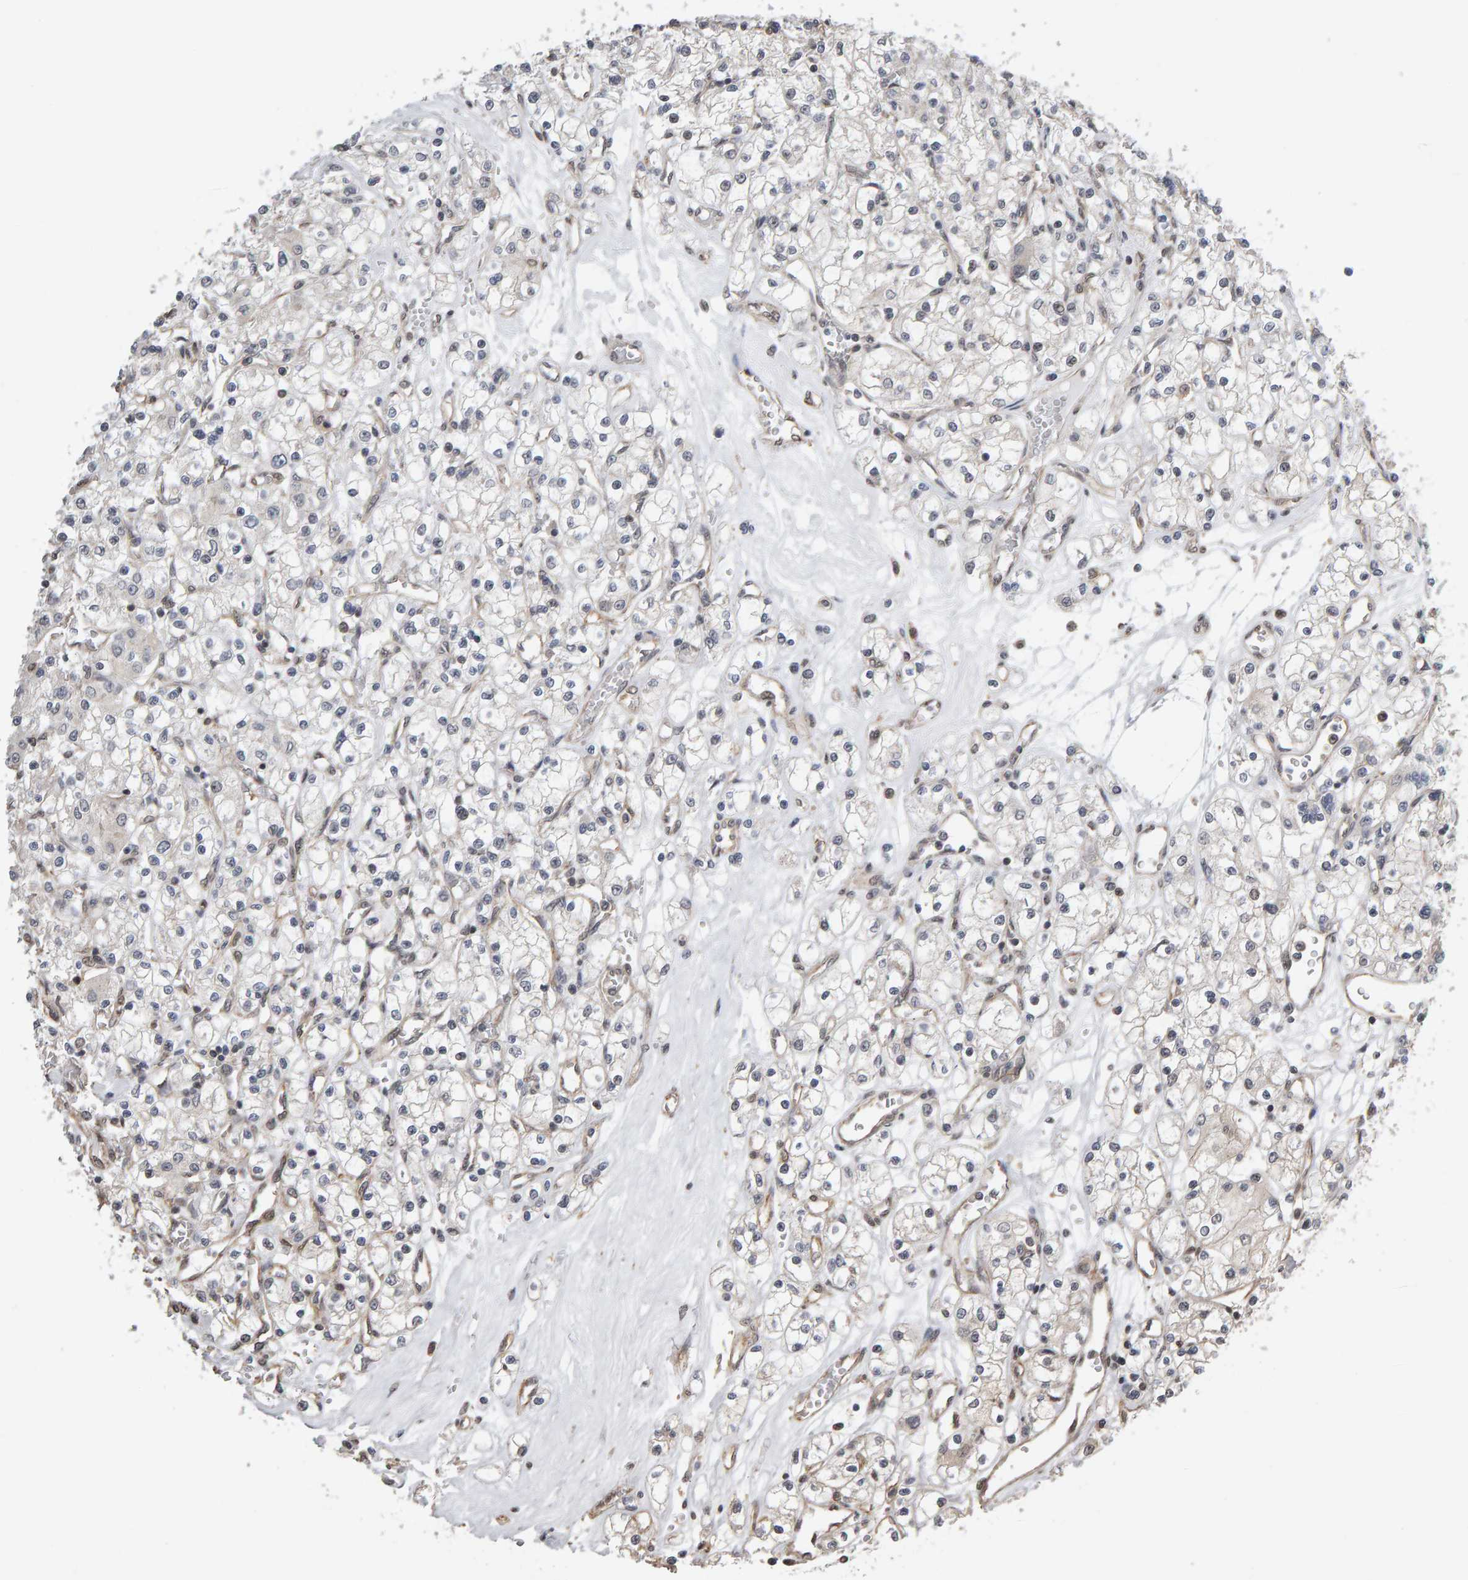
{"staining": {"intensity": "negative", "quantity": "none", "location": "none"}, "tissue": "renal cancer", "cell_type": "Tumor cells", "image_type": "cancer", "snomed": [{"axis": "morphology", "description": "Adenocarcinoma, NOS"}, {"axis": "topography", "description": "Kidney"}], "caption": "Tumor cells are negative for brown protein staining in renal cancer.", "gene": "COASY", "patient": {"sex": "female", "age": 59}}